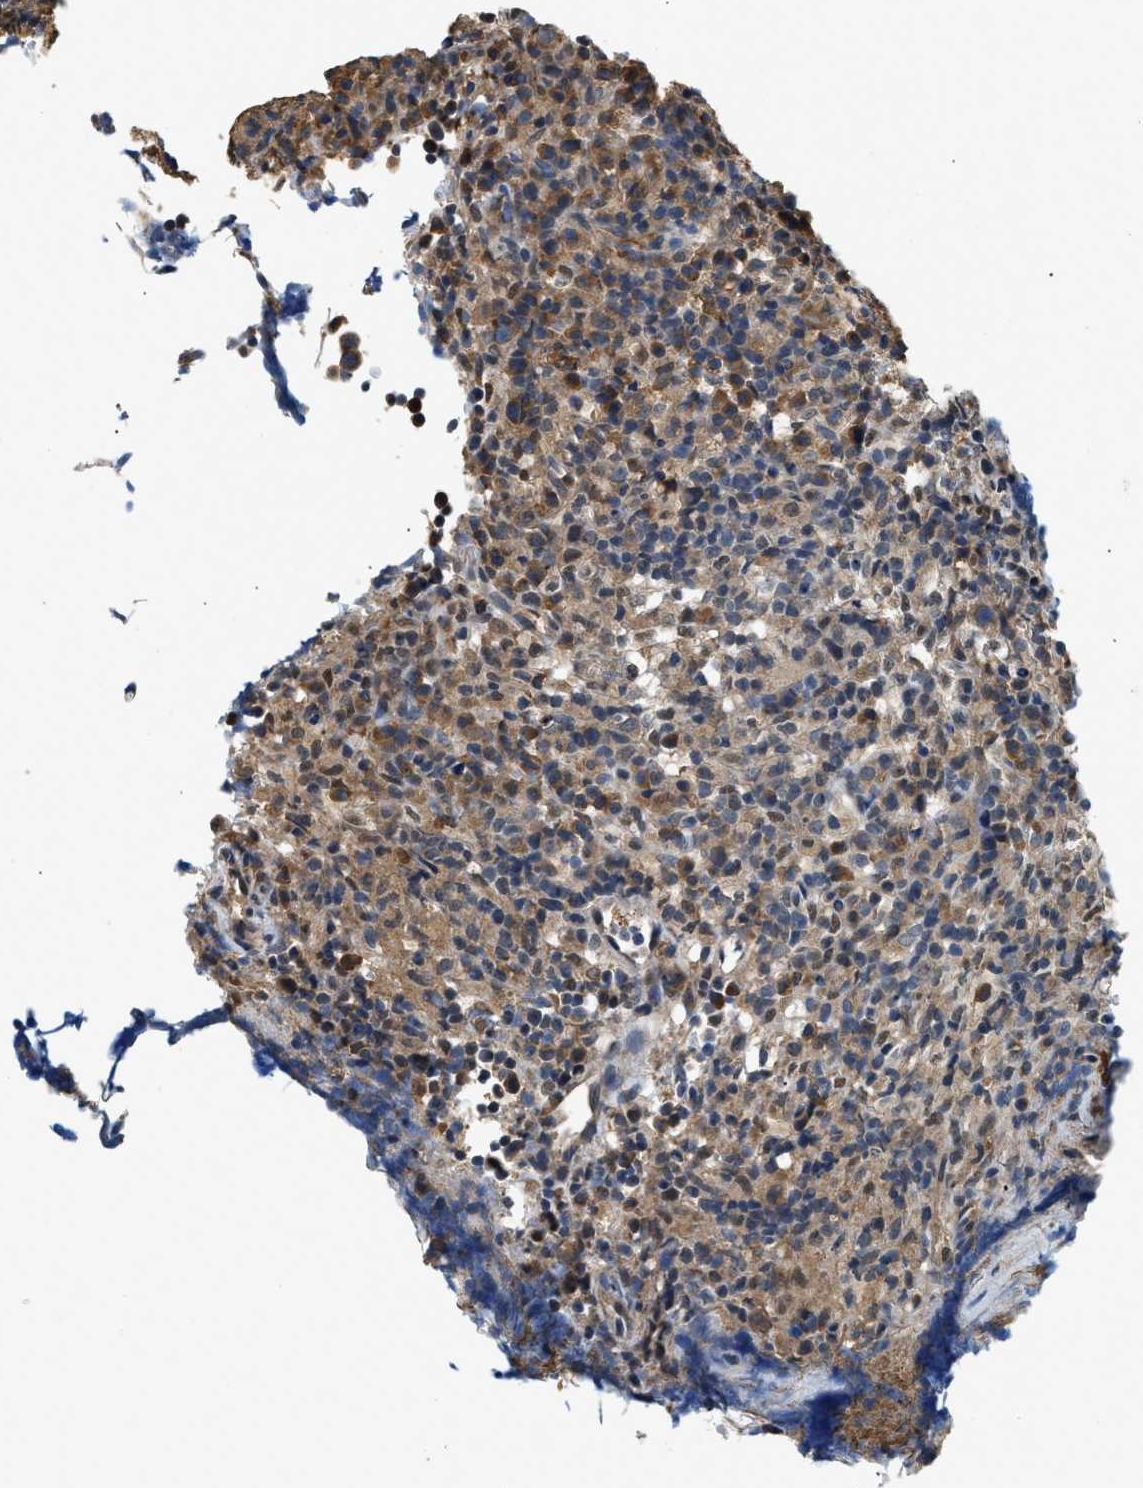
{"staining": {"intensity": "moderate", "quantity": ">75%", "location": "cytoplasmic/membranous"}, "tissue": "lymphoma", "cell_type": "Tumor cells", "image_type": "cancer", "snomed": [{"axis": "morphology", "description": "Malignant lymphoma, non-Hodgkin's type, High grade"}, {"axis": "topography", "description": "Lymph node"}], "caption": "Lymphoma was stained to show a protein in brown. There is medium levels of moderate cytoplasmic/membranous positivity in approximately >75% of tumor cells.", "gene": "BCL7C", "patient": {"sex": "female", "age": 76}}